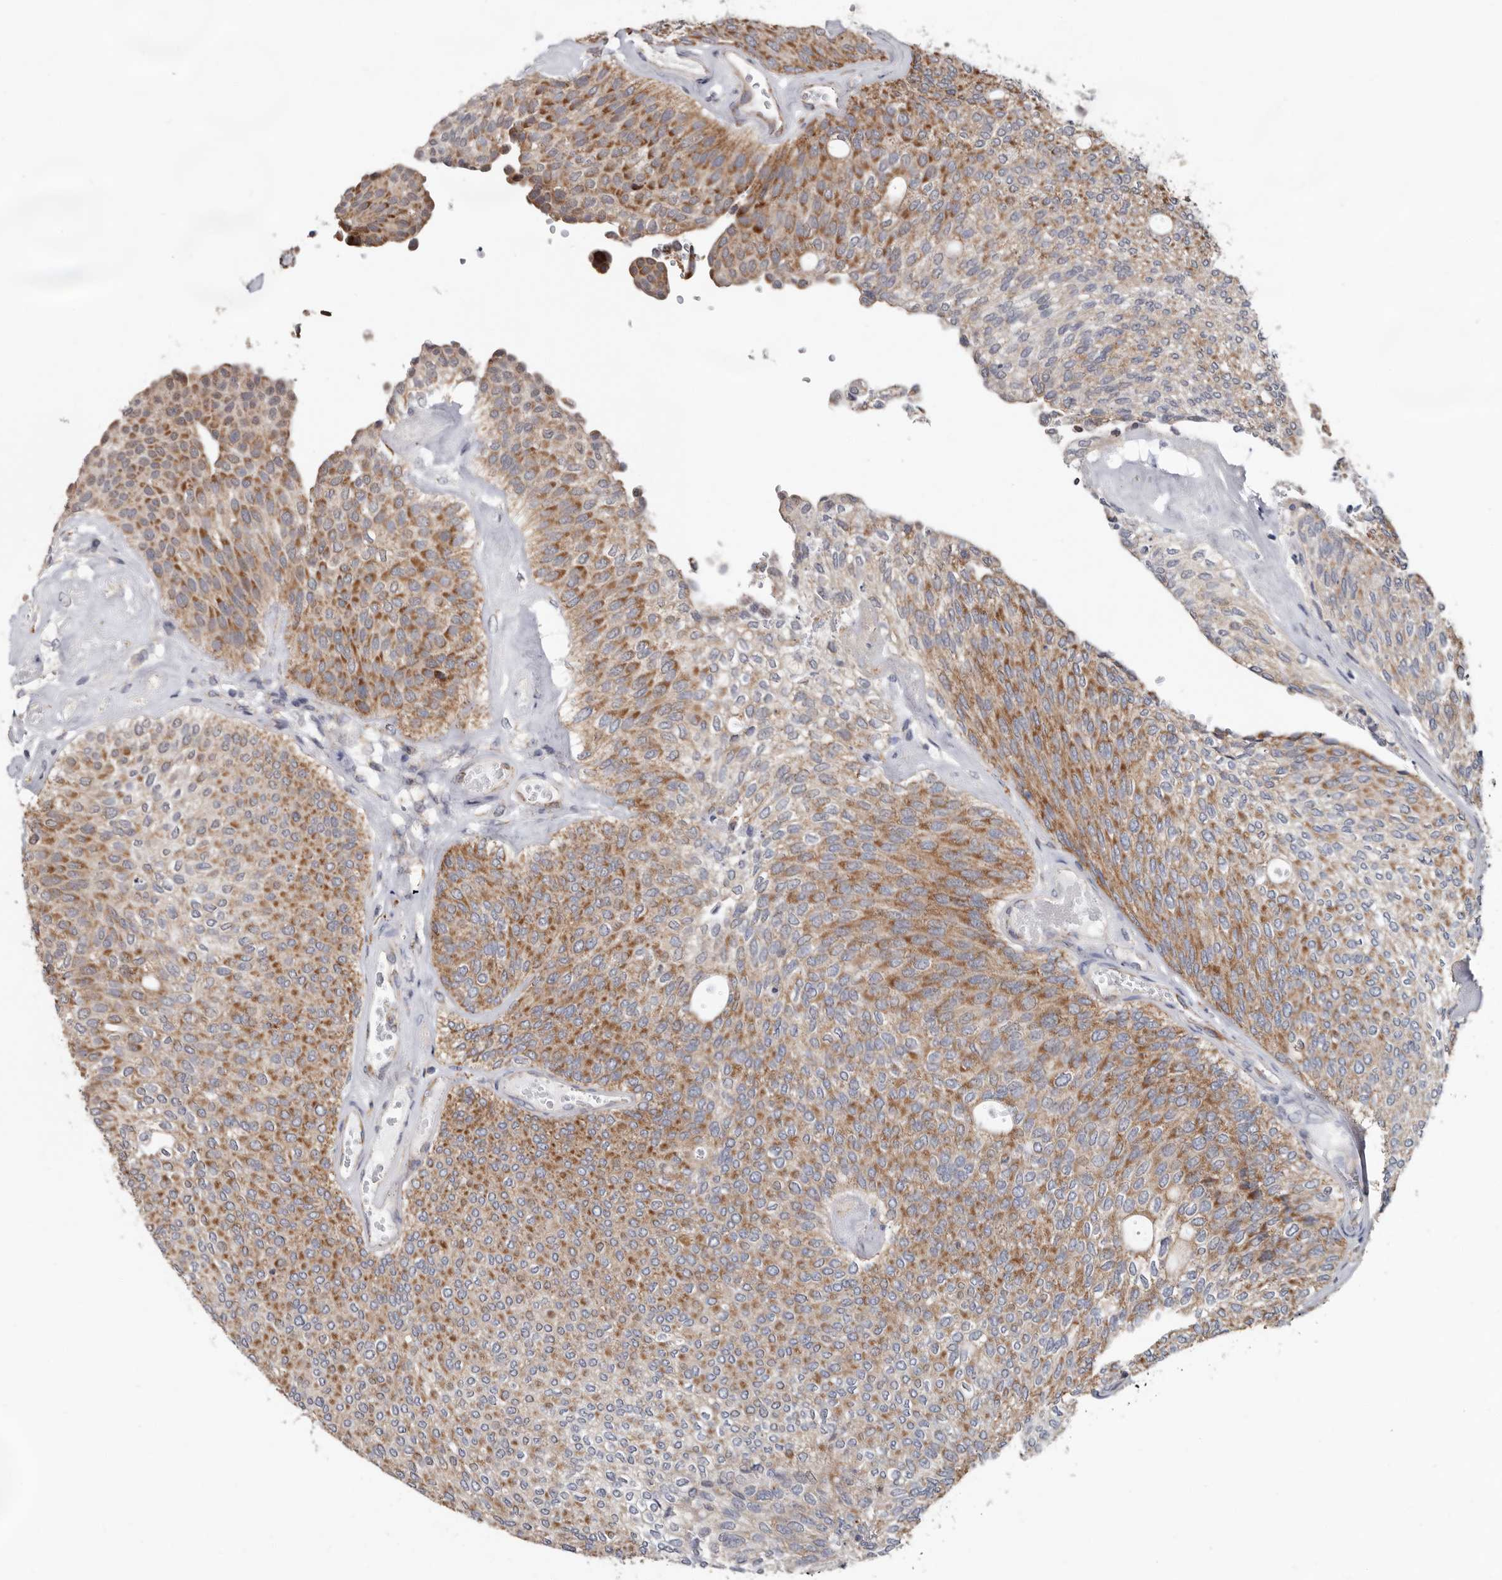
{"staining": {"intensity": "moderate", "quantity": "25%-75%", "location": "cytoplasmic/membranous"}, "tissue": "urothelial cancer", "cell_type": "Tumor cells", "image_type": "cancer", "snomed": [{"axis": "morphology", "description": "Urothelial carcinoma, Low grade"}, {"axis": "topography", "description": "Urinary bladder"}], "caption": "Urothelial cancer stained for a protein (brown) displays moderate cytoplasmic/membranous positive positivity in about 25%-75% of tumor cells.", "gene": "MRPL18", "patient": {"sex": "female", "age": 79}}